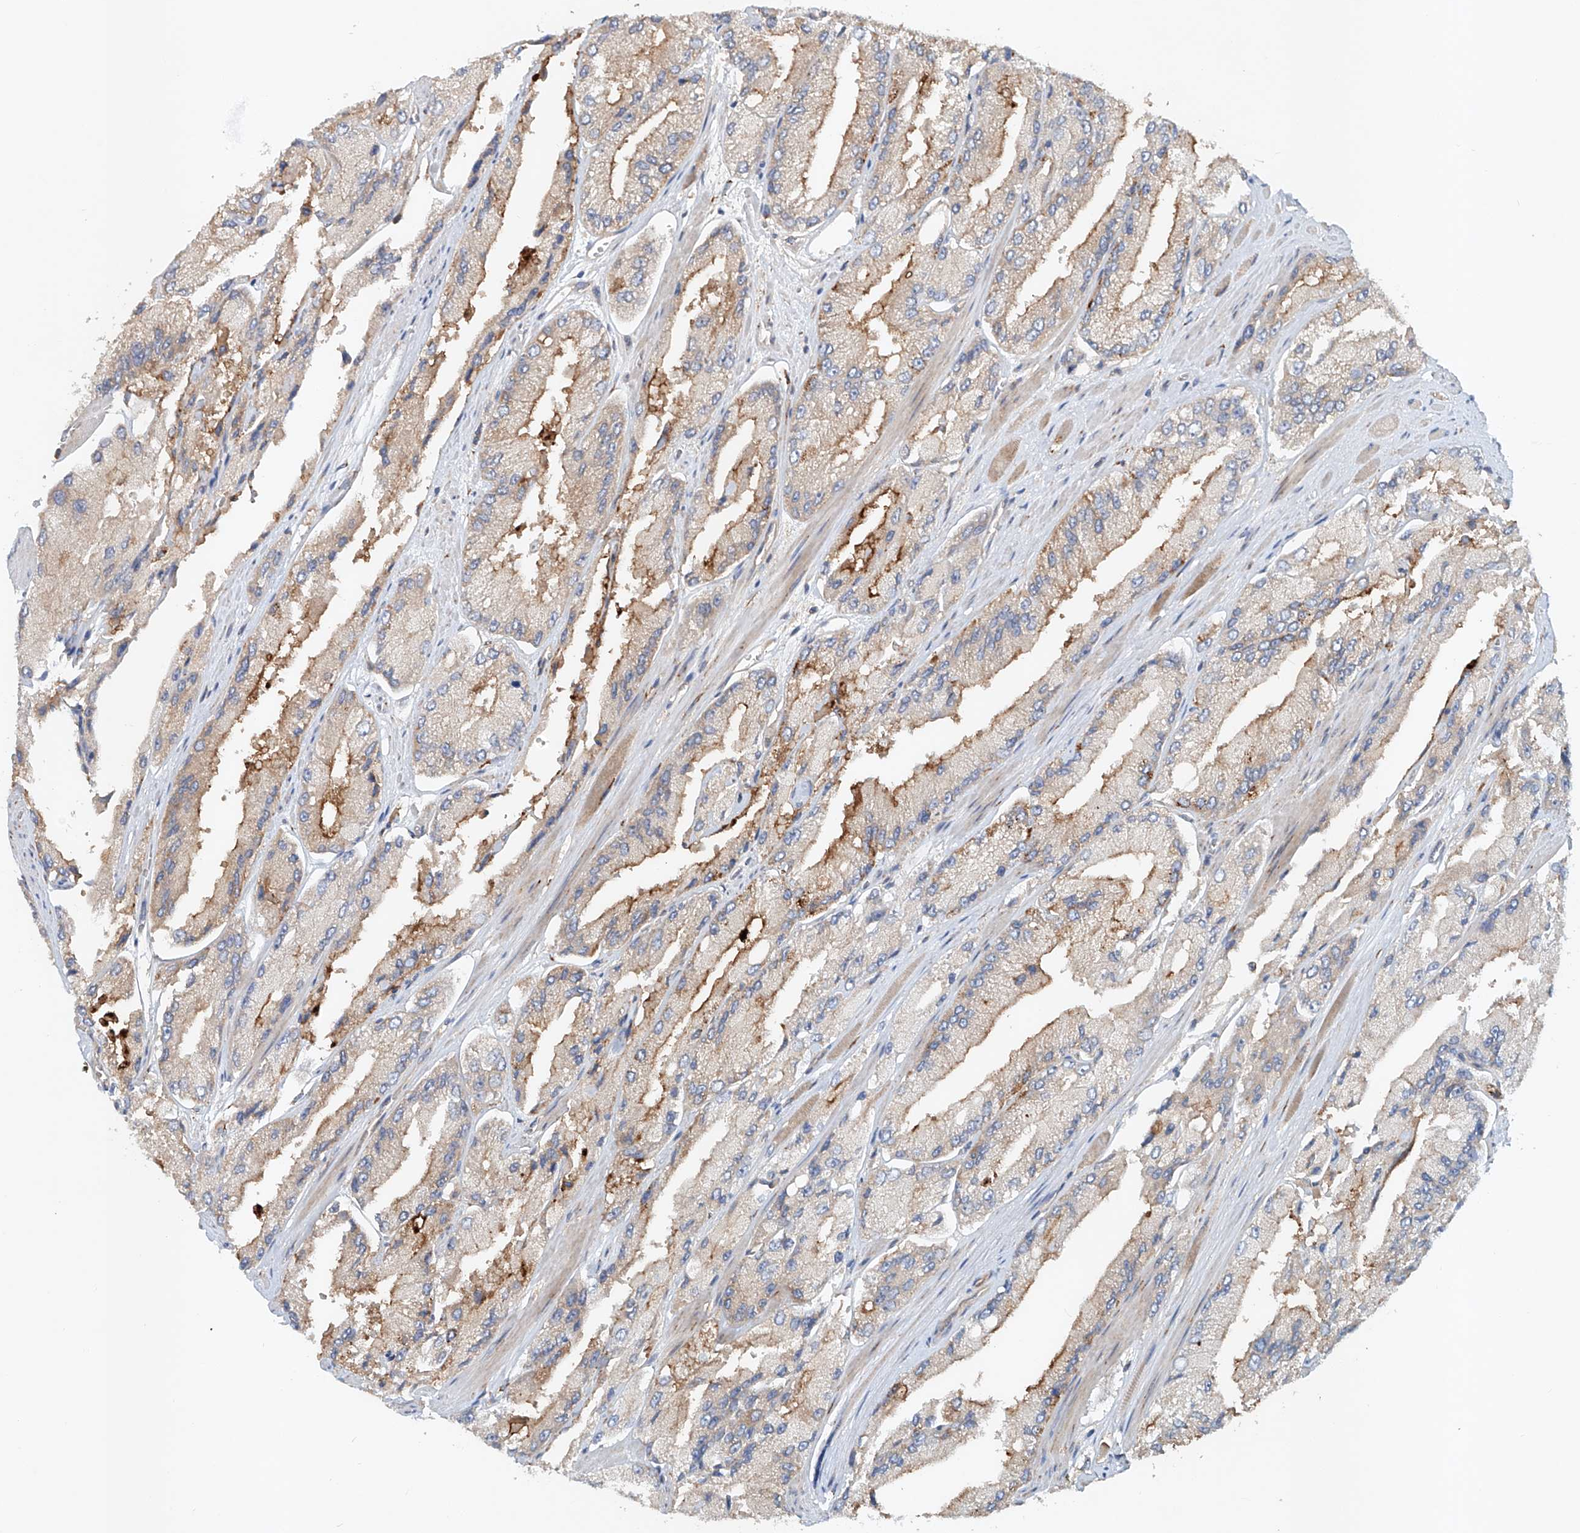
{"staining": {"intensity": "moderate", "quantity": "<25%", "location": "cytoplasmic/membranous"}, "tissue": "prostate cancer", "cell_type": "Tumor cells", "image_type": "cancer", "snomed": [{"axis": "morphology", "description": "Adenocarcinoma, High grade"}, {"axis": "topography", "description": "Prostate"}], "caption": "Prostate high-grade adenocarcinoma stained for a protein demonstrates moderate cytoplasmic/membranous positivity in tumor cells.", "gene": "SNAP29", "patient": {"sex": "male", "age": 58}}